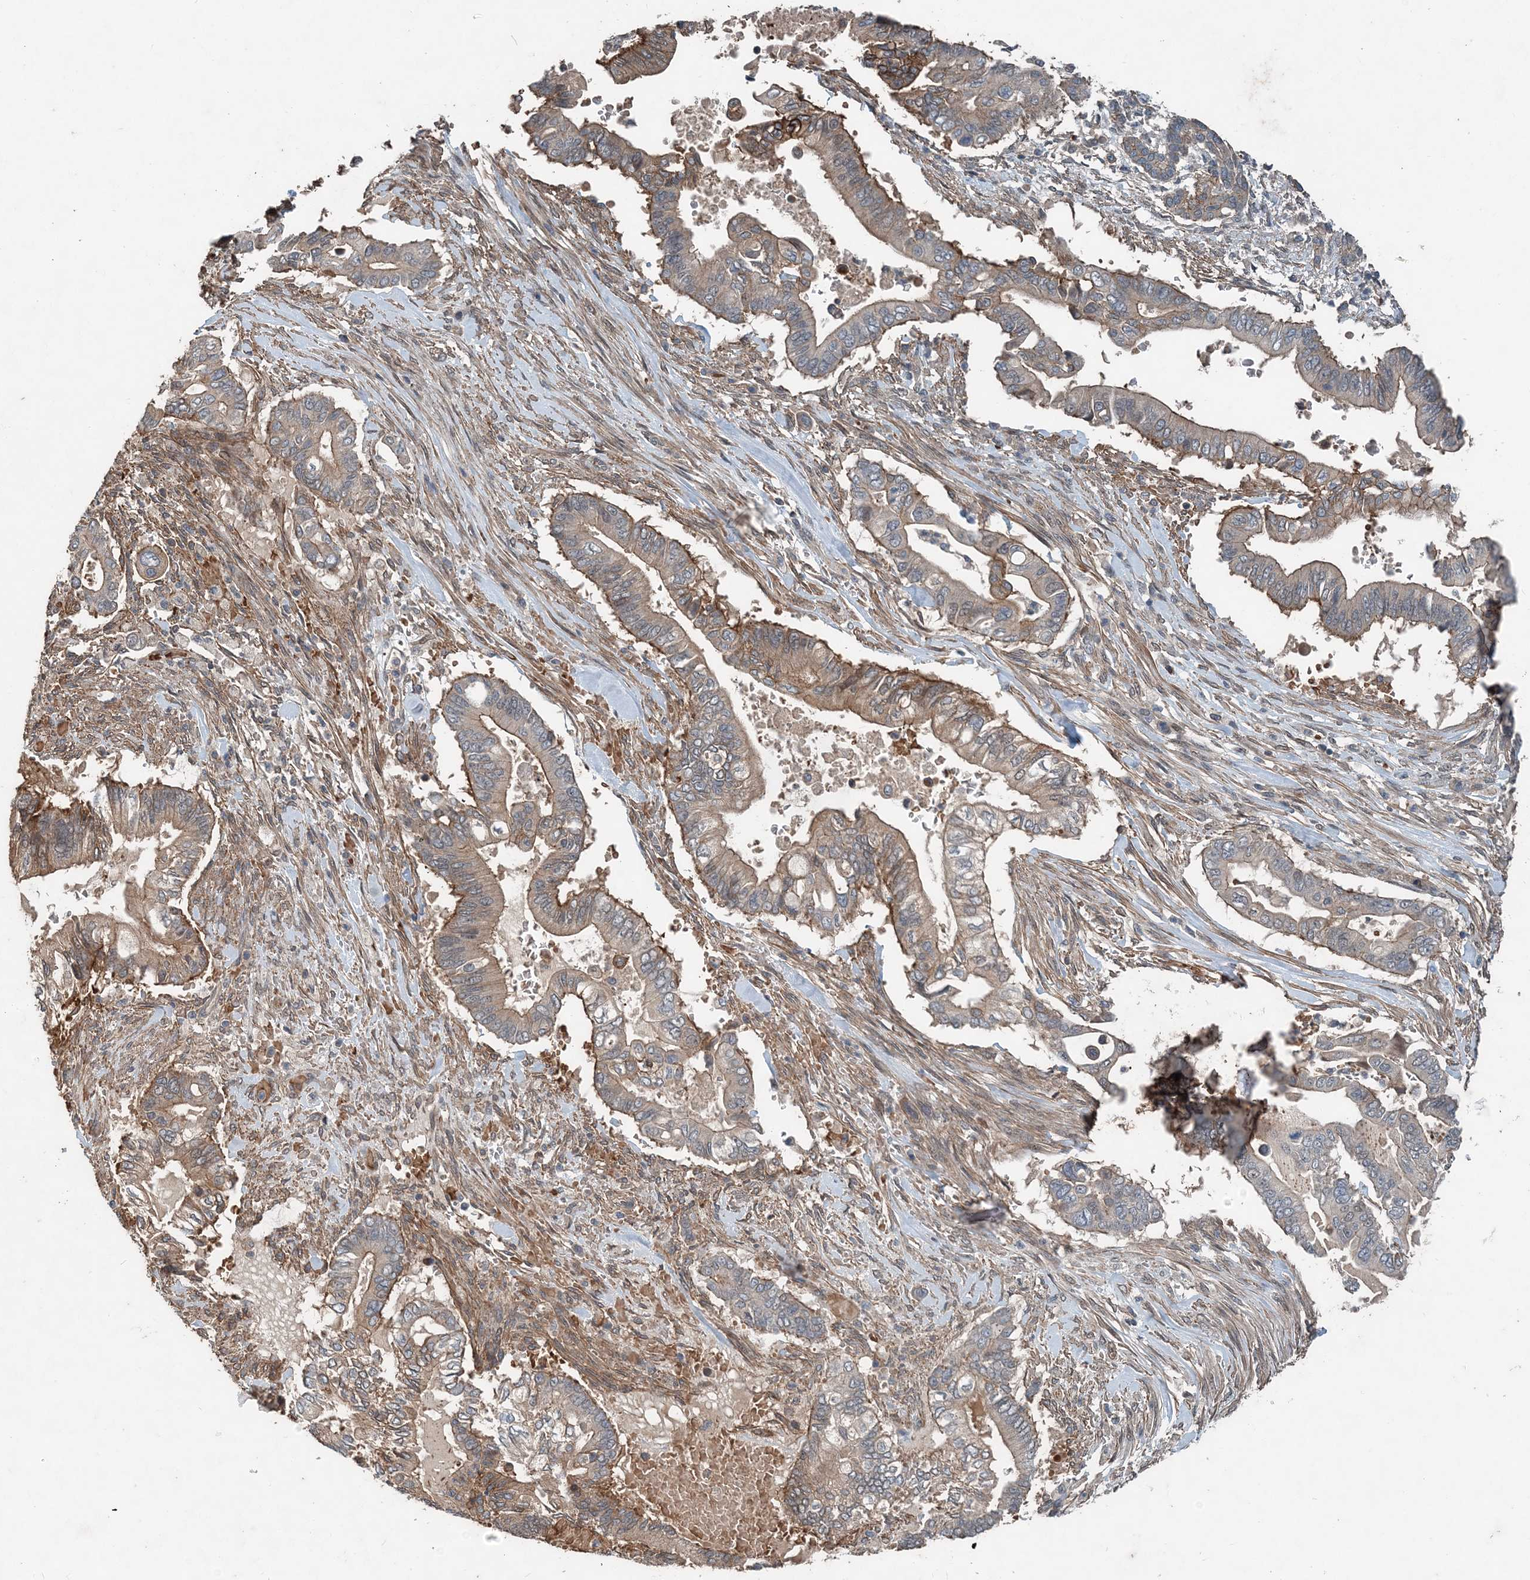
{"staining": {"intensity": "moderate", "quantity": "25%-75%", "location": "cytoplasmic/membranous"}, "tissue": "pancreatic cancer", "cell_type": "Tumor cells", "image_type": "cancer", "snomed": [{"axis": "morphology", "description": "Adenocarcinoma, NOS"}, {"axis": "topography", "description": "Pancreas"}], "caption": "Pancreatic adenocarcinoma was stained to show a protein in brown. There is medium levels of moderate cytoplasmic/membranous staining in about 25%-75% of tumor cells. (DAB (3,3'-diaminobenzidine) IHC with brightfield microscopy, high magnification).", "gene": "SMPD3", "patient": {"sex": "male", "age": 68}}